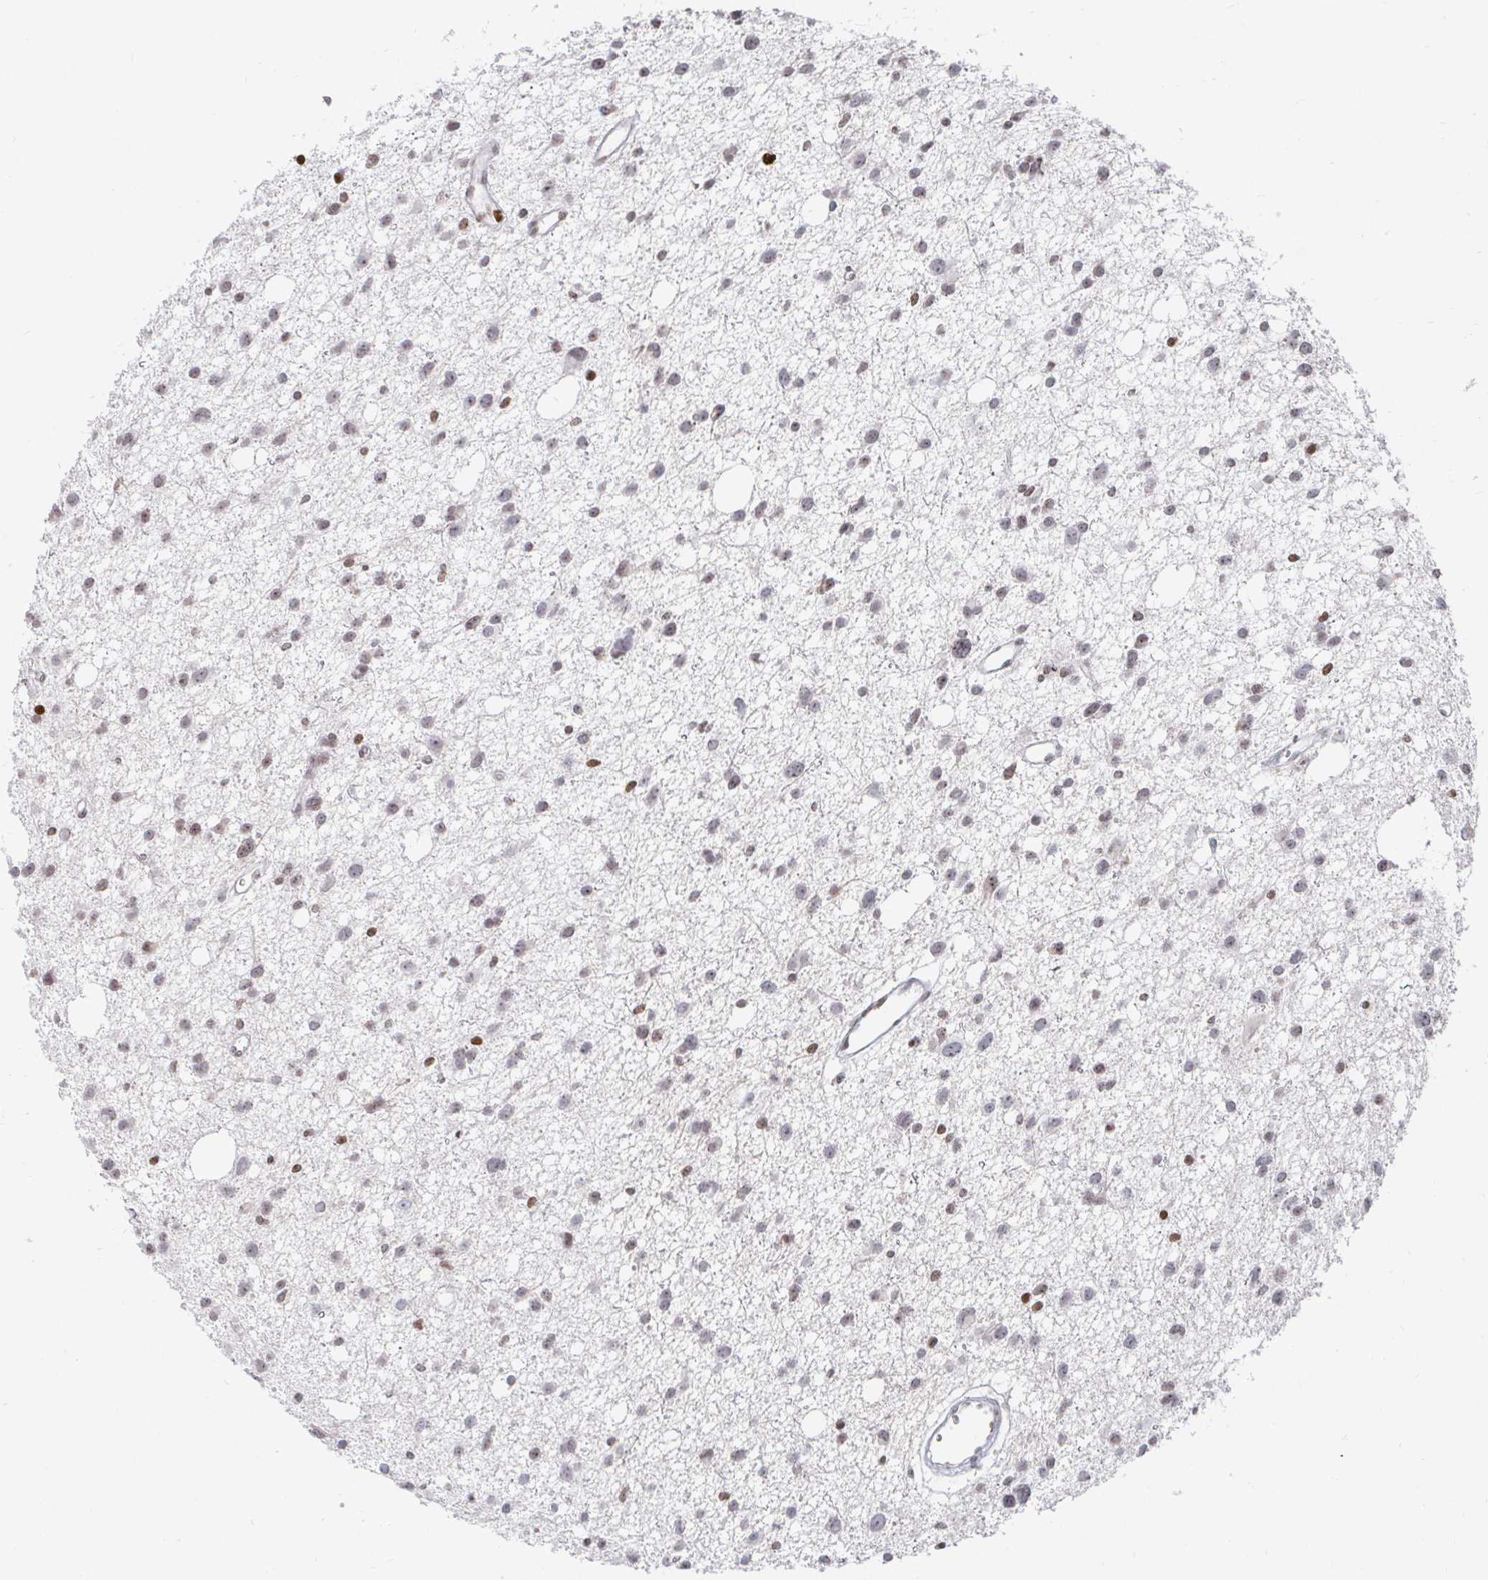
{"staining": {"intensity": "moderate", "quantity": "<25%", "location": "nuclear"}, "tissue": "glioma", "cell_type": "Tumor cells", "image_type": "cancer", "snomed": [{"axis": "morphology", "description": "Glioma, malignant, High grade"}, {"axis": "topography", "description": "Brain"}], "caption": "IHC of high-grade glioma (malignant) reveals low levels of moderate nuclear expression in approximately <25% of tumor cells.", "gene": "HOXC10", "patient": {"sex": "male", "age": 23}}